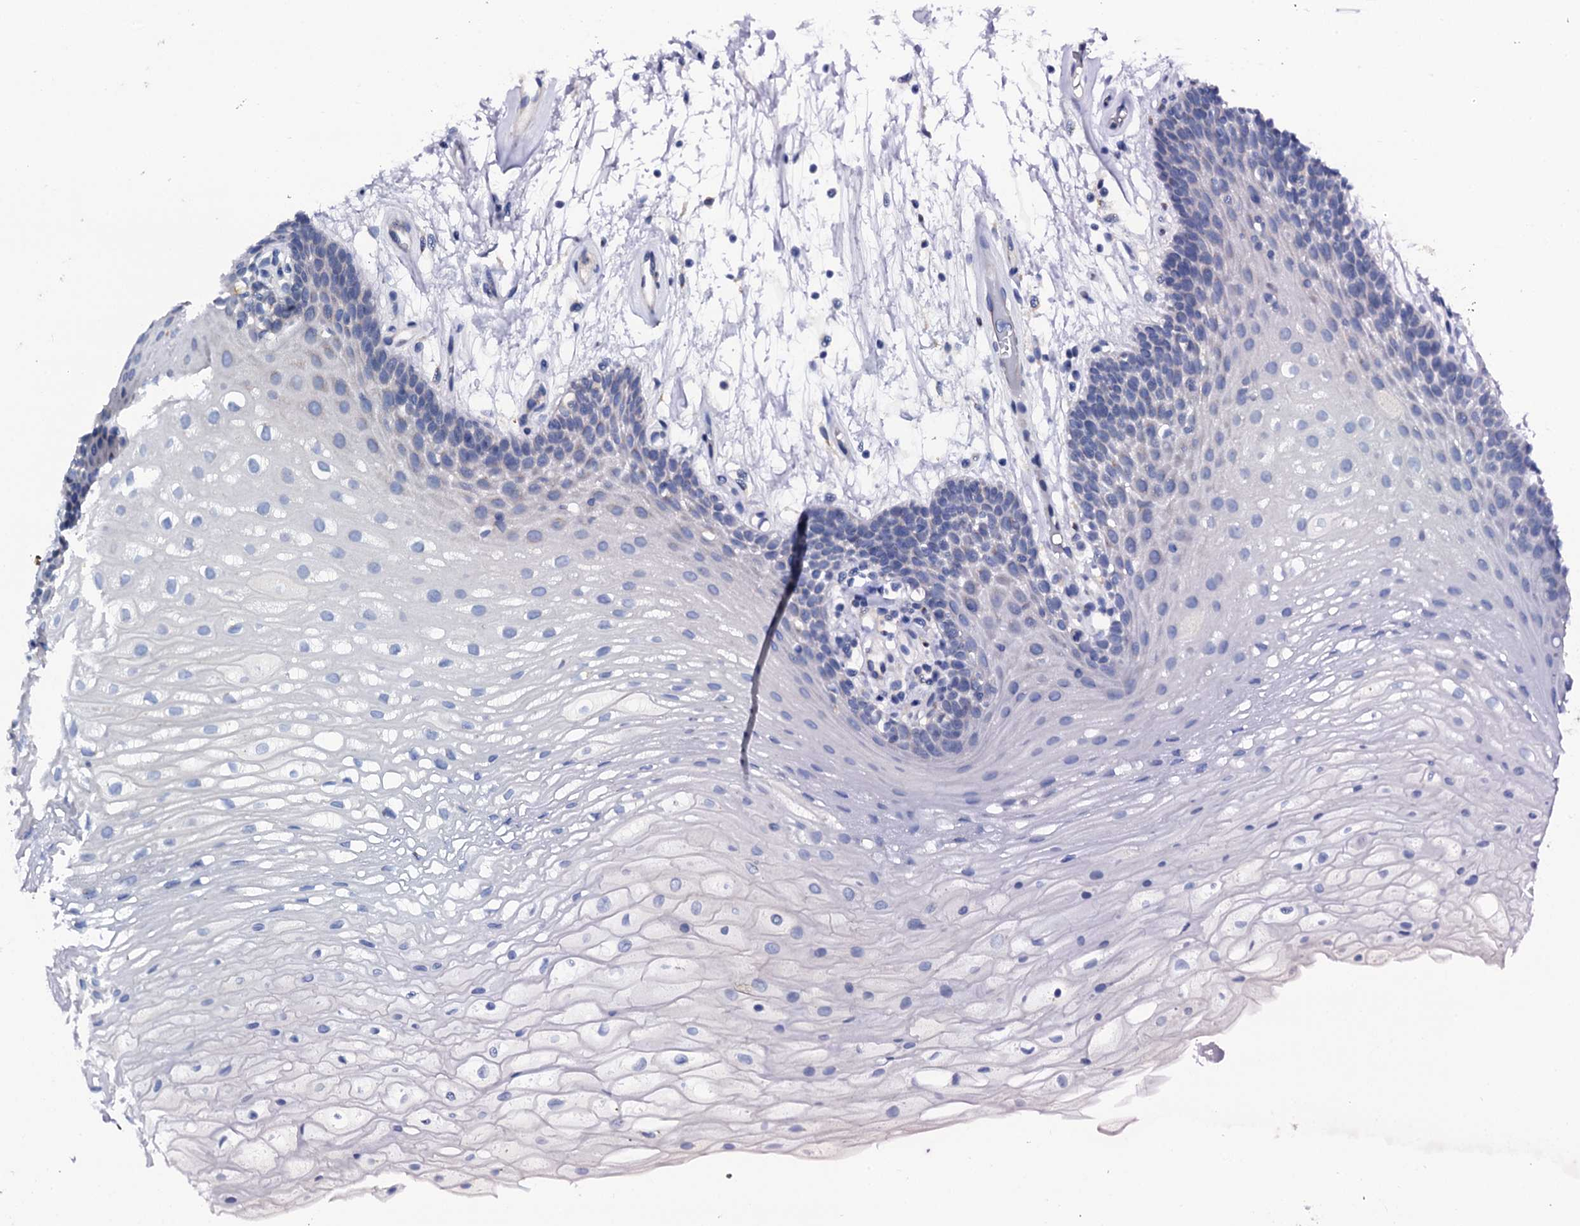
{"staining": {"intensity": "negative", "quantity": "none", "location": "none"}, "tissue": "oral mucosa", "cell_type": "Squamous epithelial cells", "image_type": "normal", "snomed": [{"axis": "morphology", "description": "Normal tissue, NOS"}, {"axis": "topography", "description": "Oral tissue"}], "caption": "IHC image of unremarkable oral mucosa: human oral mucosa stained with DAB (3,3'-diaminobenzidine) shows no significant protein expression in squamous epithelial cells.", "gene": "OTOL1", "patient": {"sex": "female", "age": 80}}